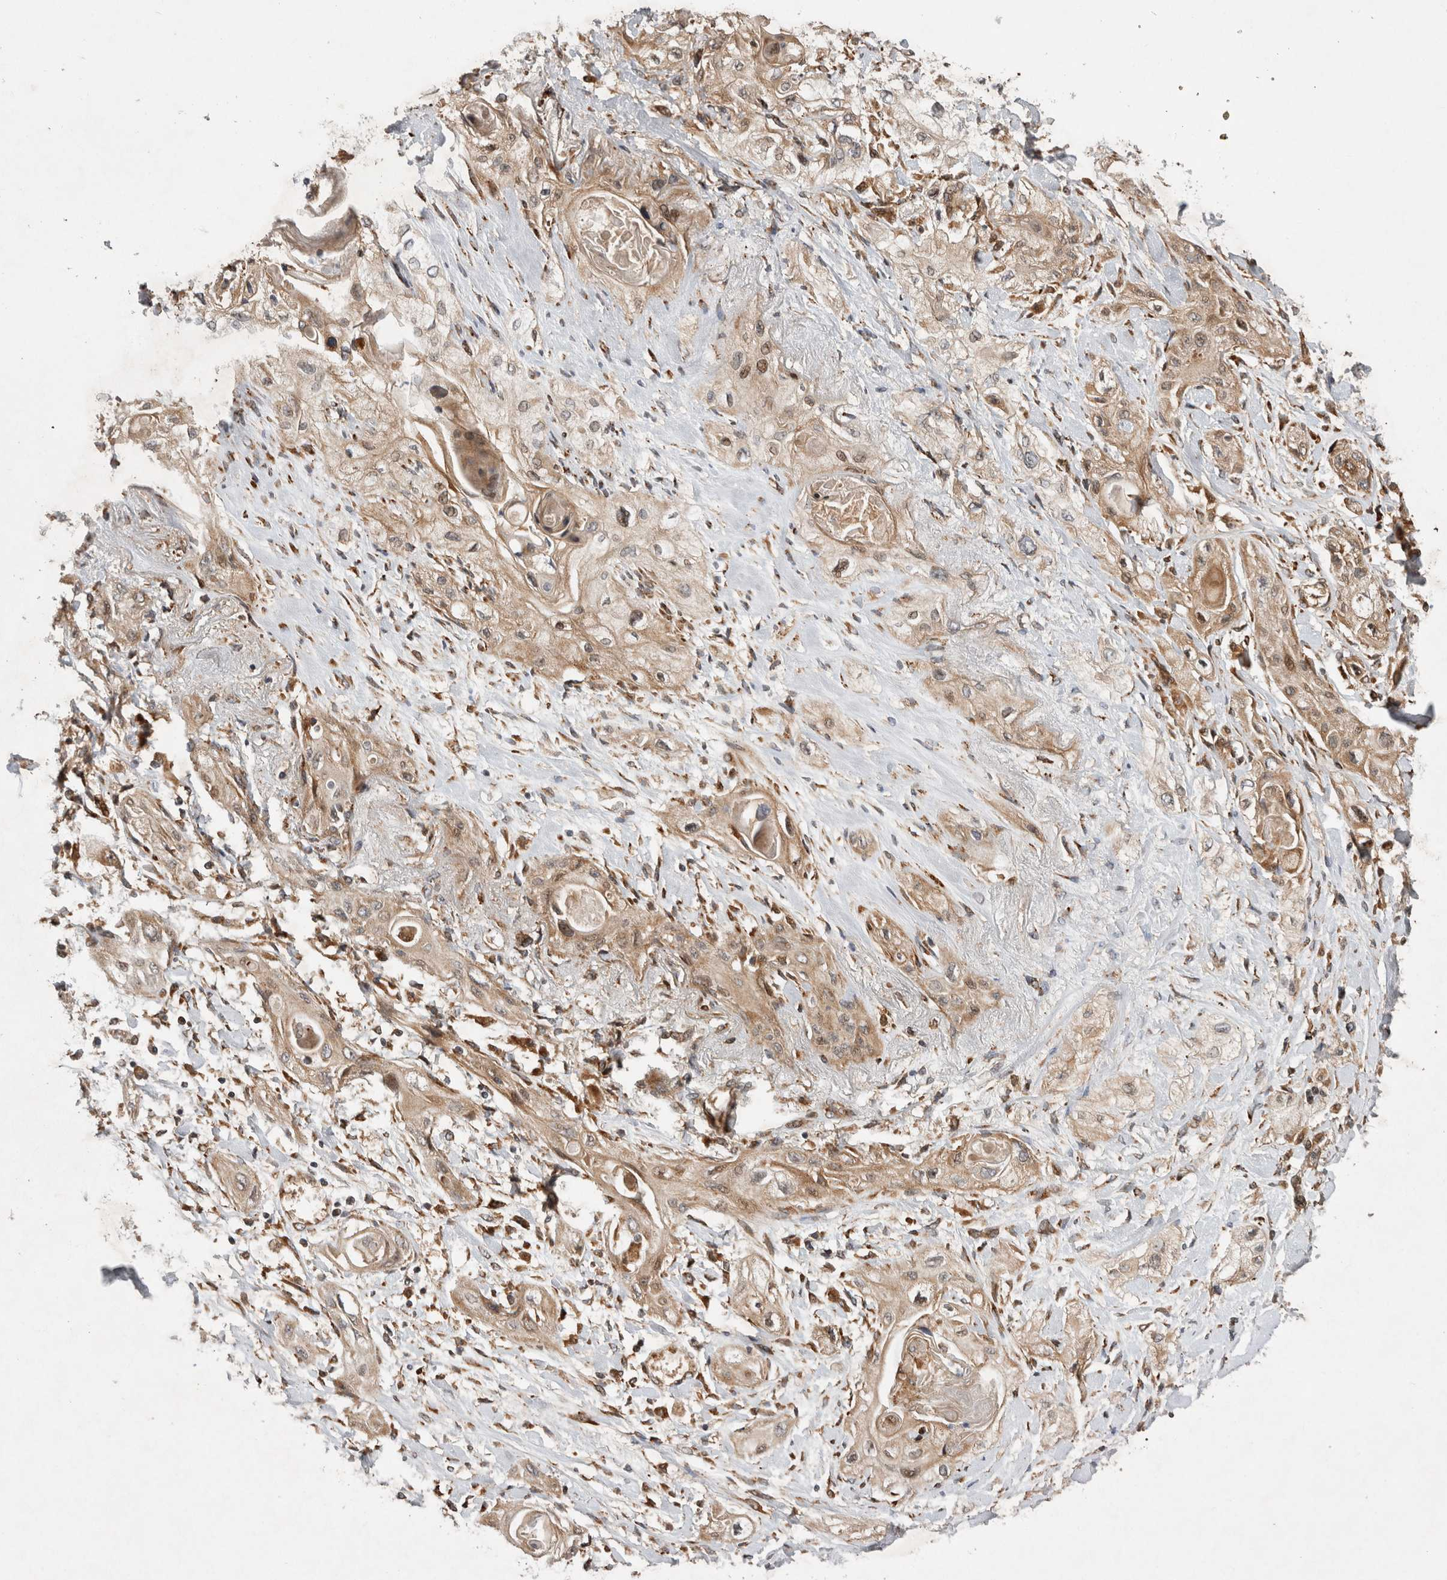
{"staining": {"intensity": "weak", "quantity": ">75%", "location": "cytoplasmic/membranous"}, "tissue": "lung cancer", "cell_type": "Tumor cells", "image_type": "cancer", "snomed": [{"axis": "morphology", "description": "Squamous cell carcinoma, NOS"}, {"axis": "topography", "description": "Lung"}], "caption": "The image exhibits staining of squamous cell carcinoma (lung), revealing weak cytoplasmic/membranous protein expression (brown color) within tumor cells.", "gene": "TUBD1", "patient": {"sex": "female", "age": 47}}